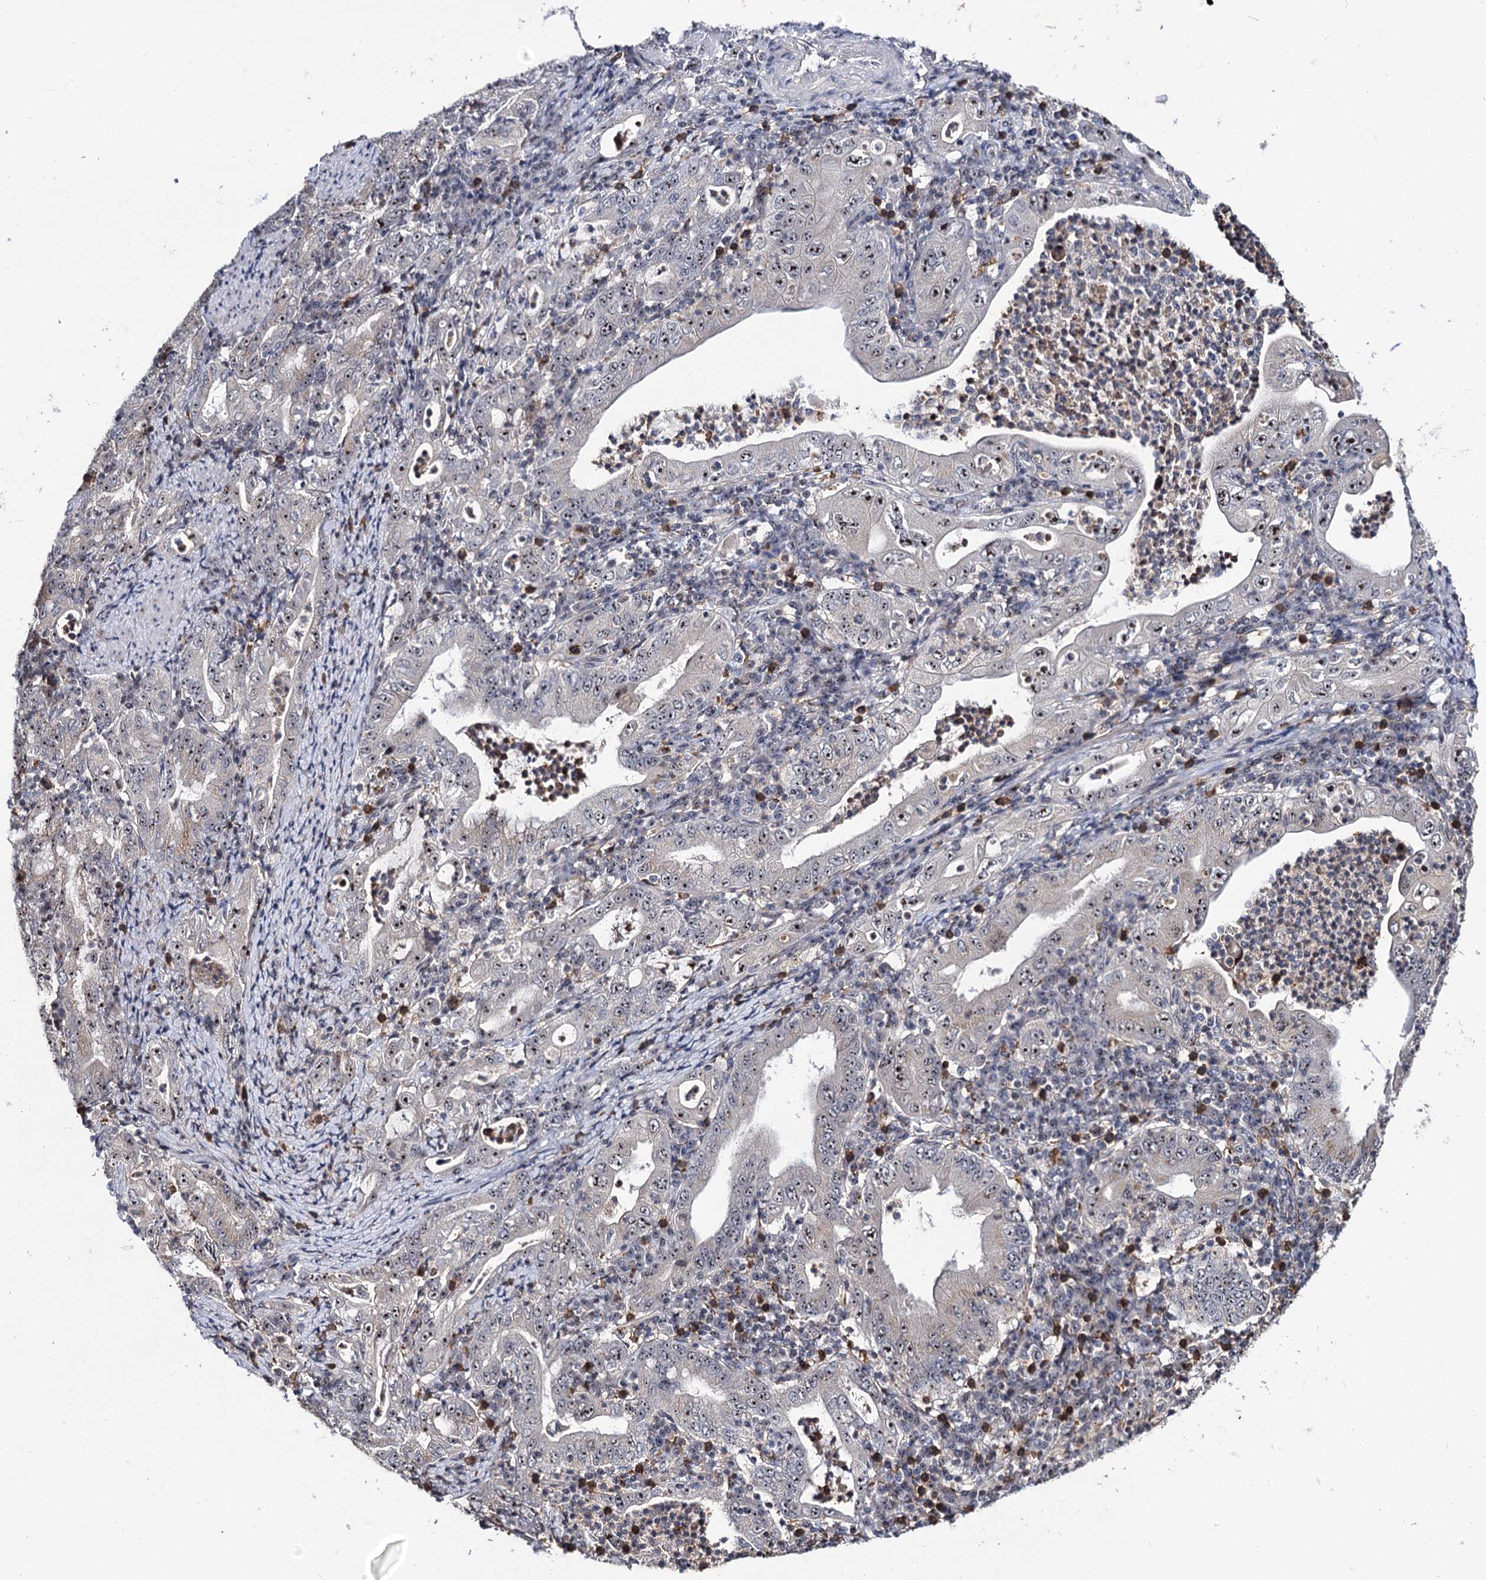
{"staining": {"intensity": "moderate", "quantity": "<25%", "location": "nuclear"}, "tissue": "stomach cancer", "cell_type": "Tumor cells", "image_type": "cancer", "snomed": [{"axis": "morphology", "description": "Normal tissue, NOS"}, {"axis": "morphology", "description": "Adenocarcinoma, NOS"}, {"axis": "topography", "description": "Esophagus"}, {"axis": "topography", "description": "Stomach, upper"}, {"axis": "topography", "description": "Peripheral nerve tissue"}], "caption": "Approximately <25% of tumor cells in stomach adenocarcinoma demonstrate moderate nuclear protein staining as visualized by brown immunohistochemical staining.", "gene": "SUPT20H", "patient": {"sex": "male", "age": 62}}